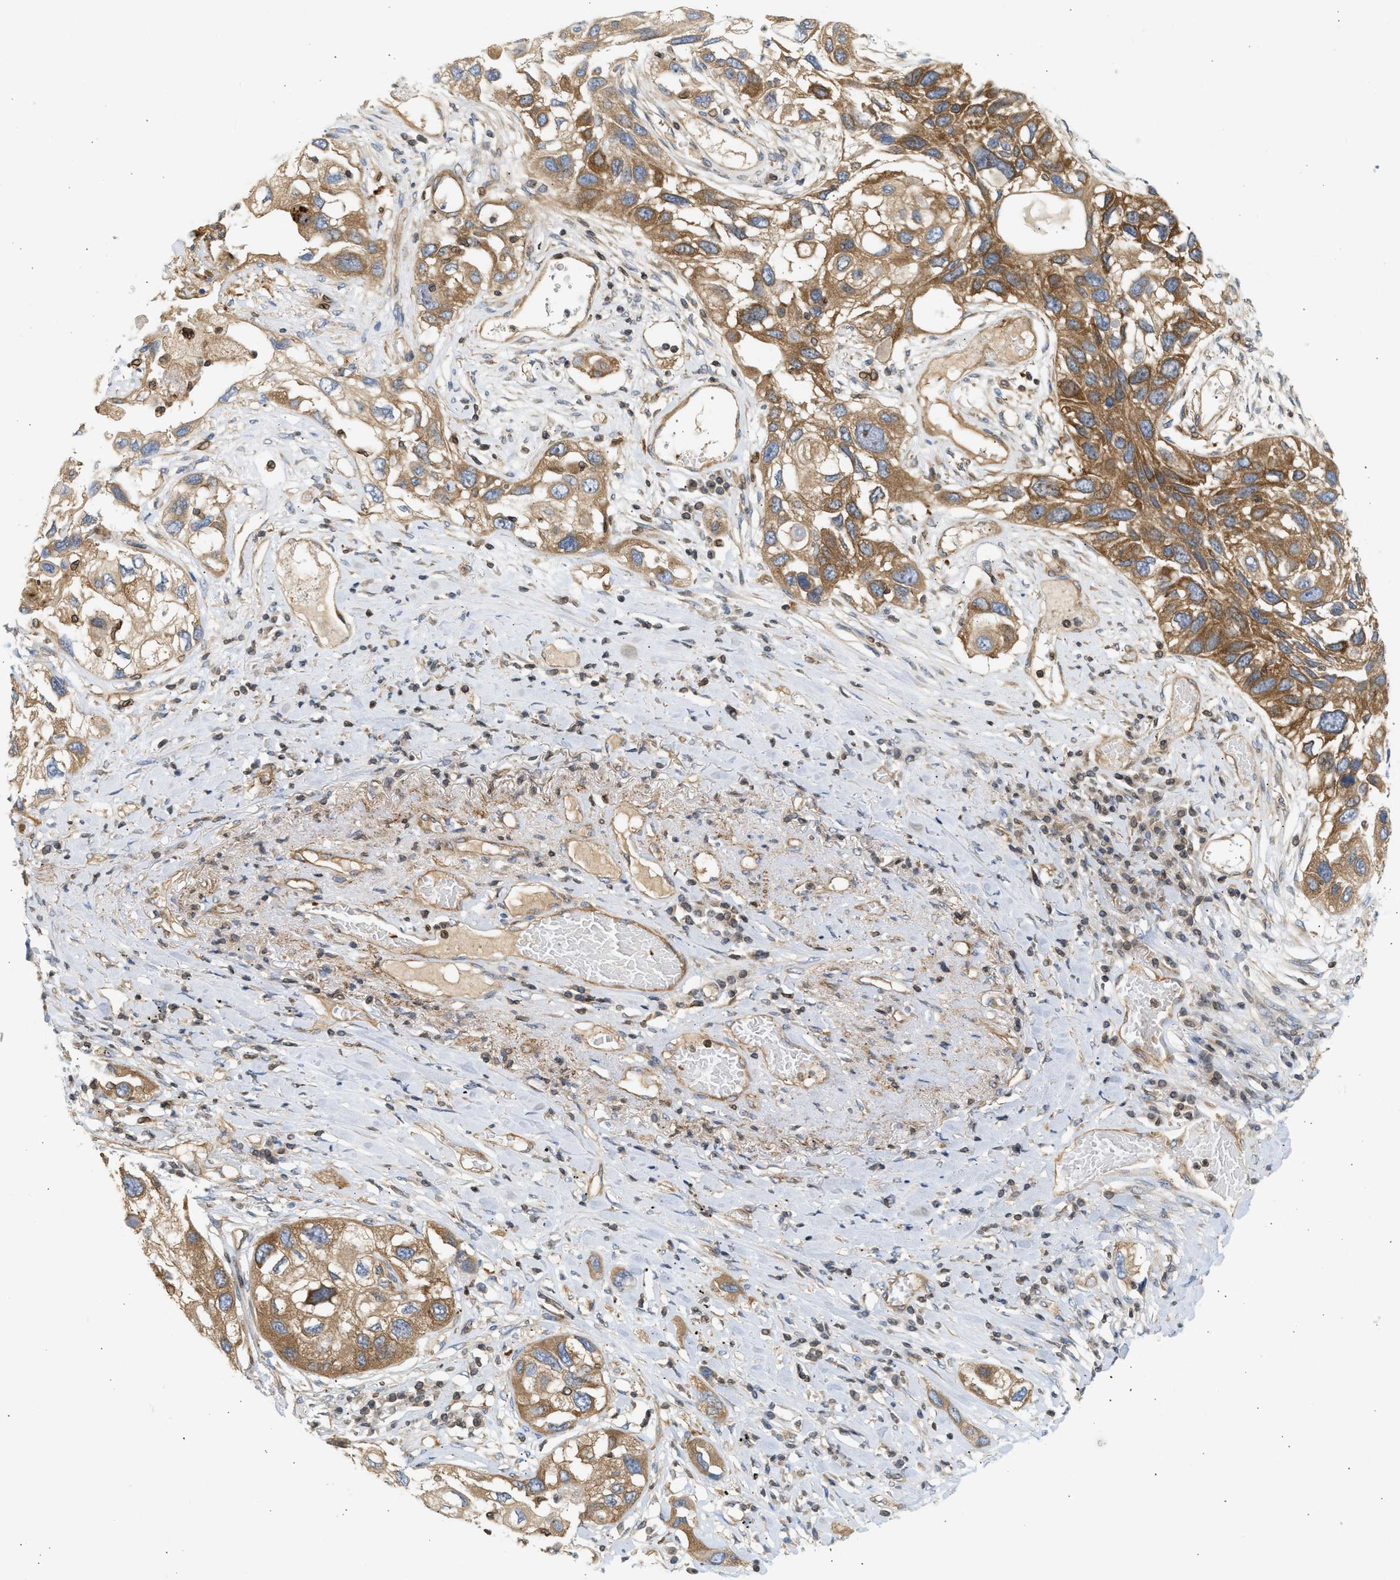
{"staining": {"intensity": "moderate", "quantity": ">75%", "location": "cytoplasmic/membranous"}, "tissue": "lung cancer", "cell_type": "Tumor cells", "image_type": "cancer", "snomed": [{"axis": "morphology", "description": "Squamous cell carcinoma, NOS"}, {"axis": "topography", "description": "Lung"}], "caption": "Lung squamous cell carcinoma stained with a protein marker exhibits moderate staining in tumor cells.", "gene": "STRN", "patient": {"sex": "male", "age": 71}}